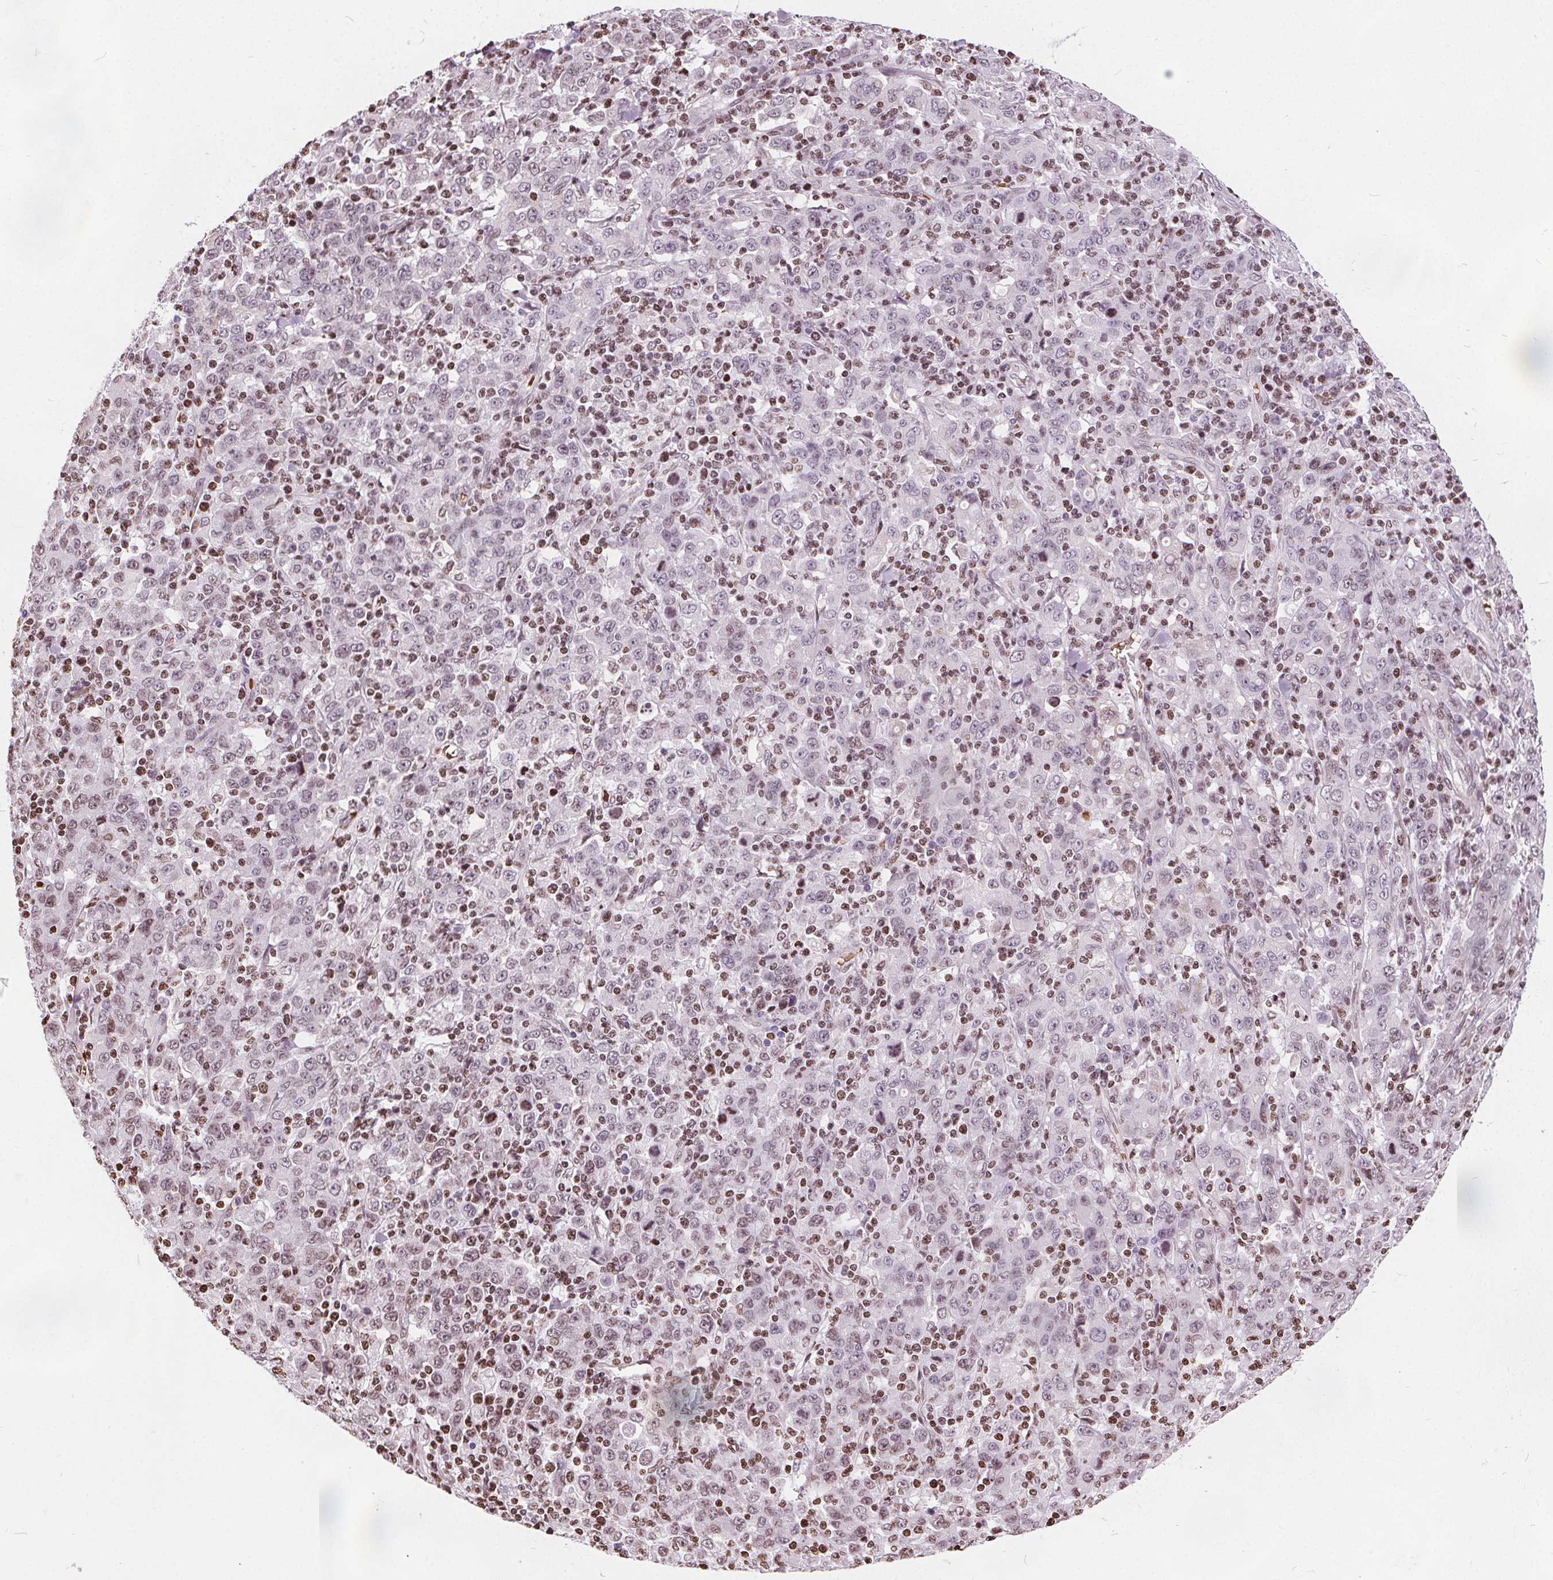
{"staining": {"intensity": "weak", "quantity": "<25%", "location": "nuclear"}, "tissue": "stomach cancer", "cell_type": "Tumor cells", "image_type": "cancer", "snomed": [{"axis": "morphology", "description": "Adenocarcinoma, NOS"}, {"axis": "topography", "description": "Stomach, upper"}], "caption": "The histopathology image exhibits no significant positivity in tumor cells of adenocarcinoma (stomach).", "gene": "ISLR2", "patient": {"sex": "male", "age": 69}}